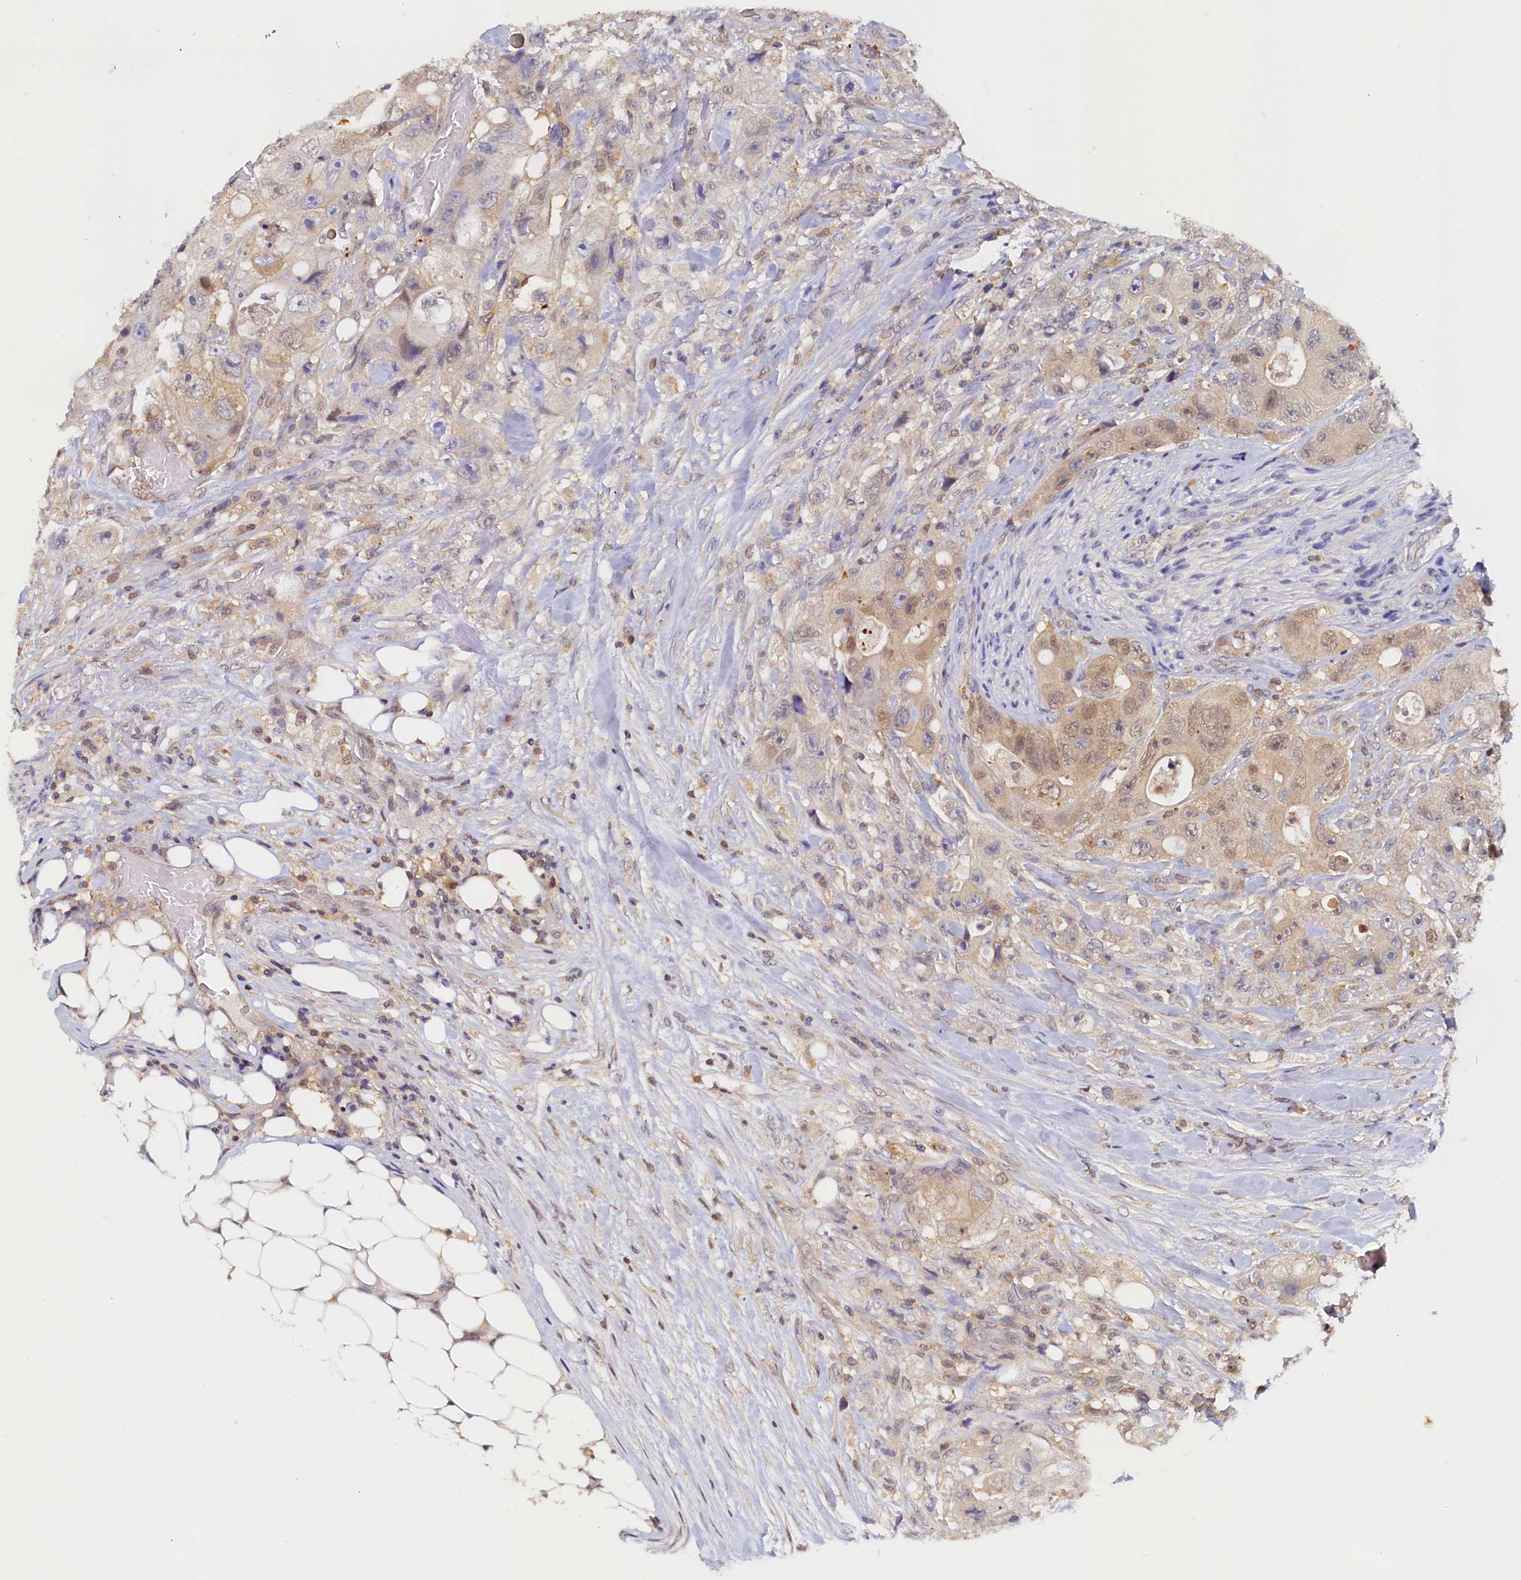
{"staining": {"intensity": "weak", "quantity": ">75%", "location": "cytoplasmic/membranous"}, "tissue": "colorectal cancer", "cell_type": "Tumor cells", "image_type": "cancer", "snomed": [{"axis": "morphology", "description": "Adenocarcinoma, NOS"}, {"axis": "topography", "description": "Colon"}], "caption": "Protein staining exhibits weak cytoplasmic/membranous staining in approximately >75% of tumor cells in colorectal cancer (adenocarcinoma).", "gene": "PAAF1", "patient": {"sex": "female", "age": 46}}